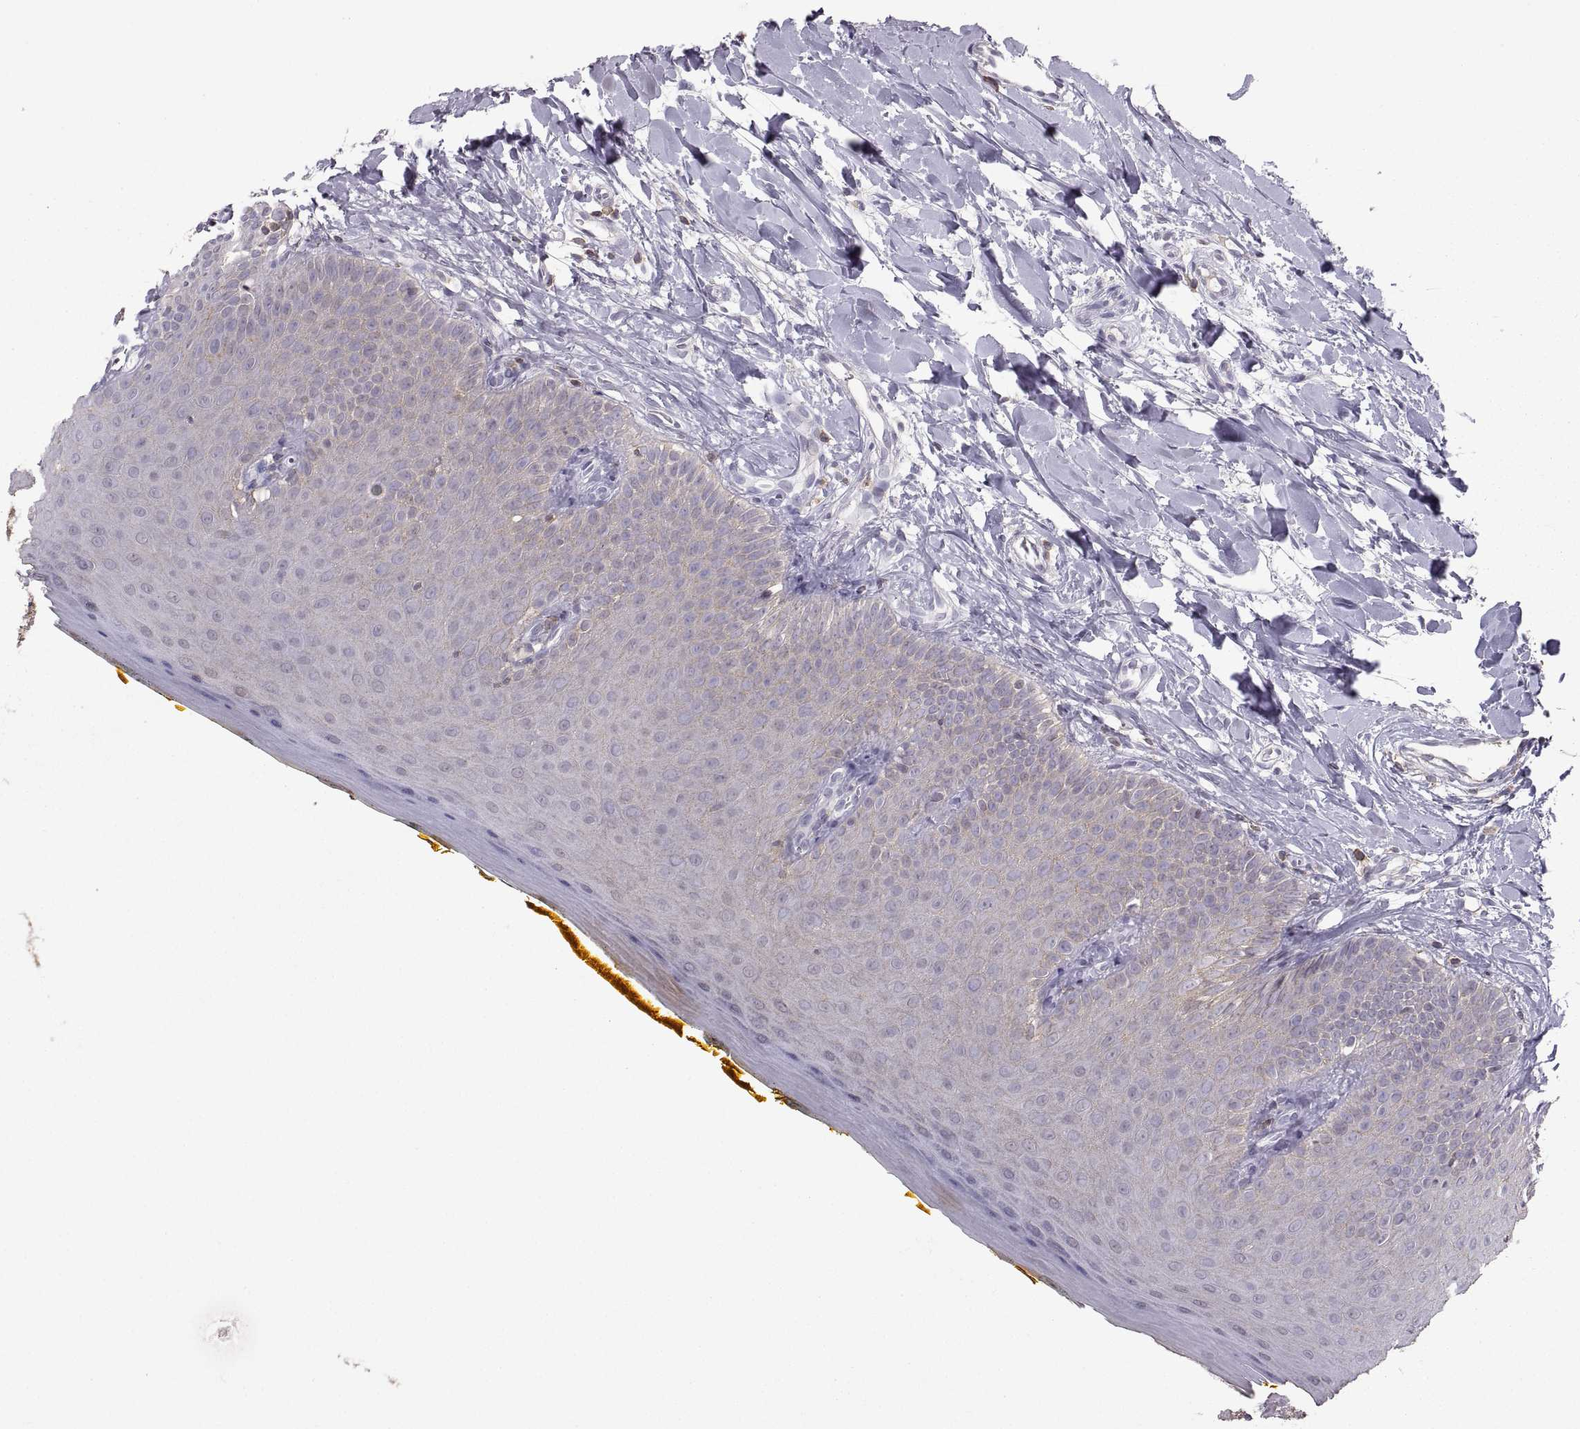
{"staining": {"intensity": "weak", "quantity": "<25%", "location": "cytoplasmic/membranous"}, "tissue": "oral mucosa", "cell_type": "Squamous epithelial cells", "image_type": "normal", "snomed": [{"axis": "morphology", "description": "Normal tissue, NOS"}, {"axis": "topography", "description": "Oral tissue"}], "caption": "High power microscopy histopathology image of an immunohistochemistry micrograph of unremarkable oral mucosa, revealing no significant staining in squamous epithelial cells. (DAB immunohistochemistry (IHC), high magnification).", "gene": "EZR", "patient": {"sex": "female", "age": 43}}